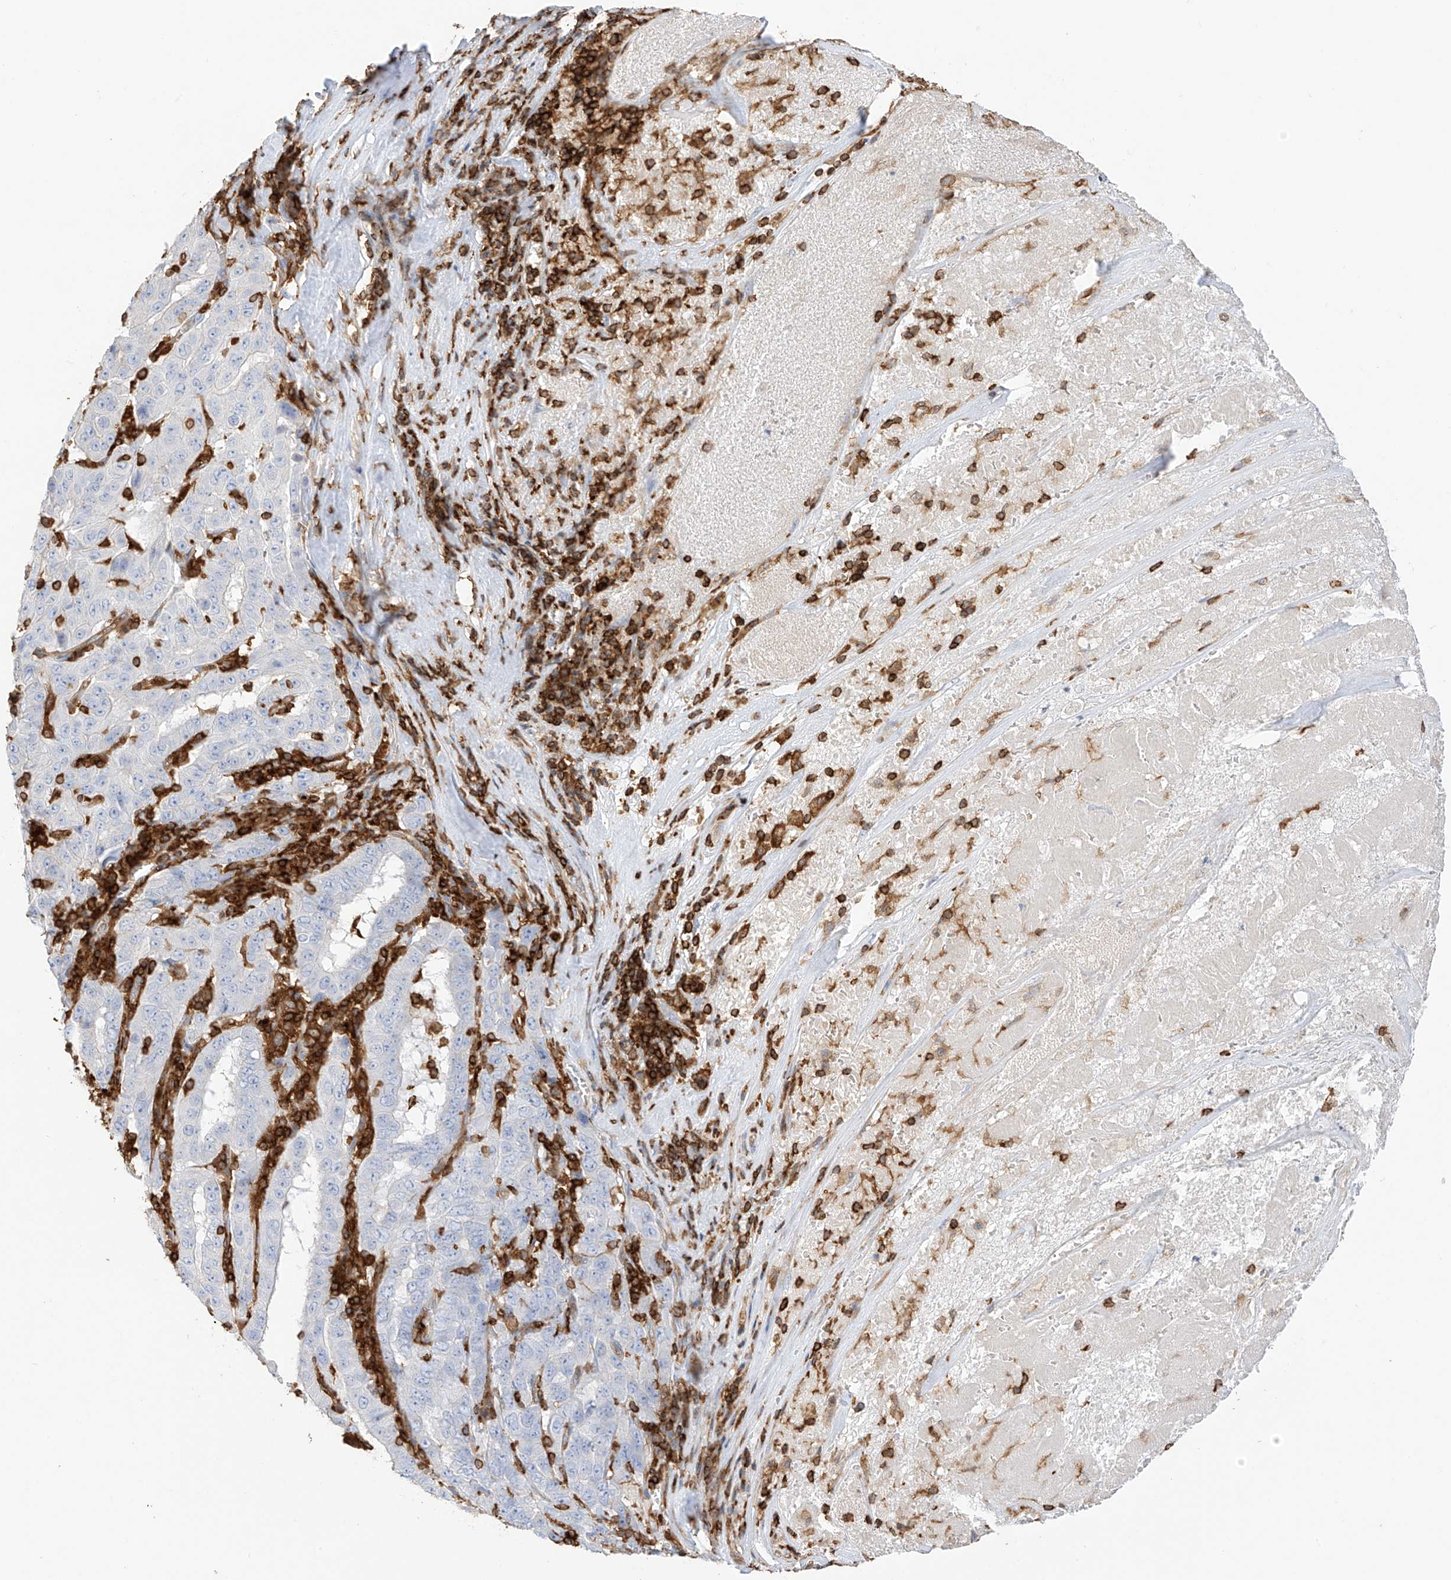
{"staining": {"intensity": "negative", "quantity": "none", "location": "none"}, "tissue": "pancreatic cancer", "cell_type": "Tumor cells", "image_type": "cancer", "snomed": [{"axis": "morphology", "description": "Adenocarcinoma, NOS"}, {"axis": "topography", "description": "Pancreas"}], "caption": "Immunohistochemical staining of human pancreatic adenocarcinoma demonstrates no significant positivity in tumor cells.", "gene": "ARHGAP25", "patient": {"sex": "male", "age": 63}}